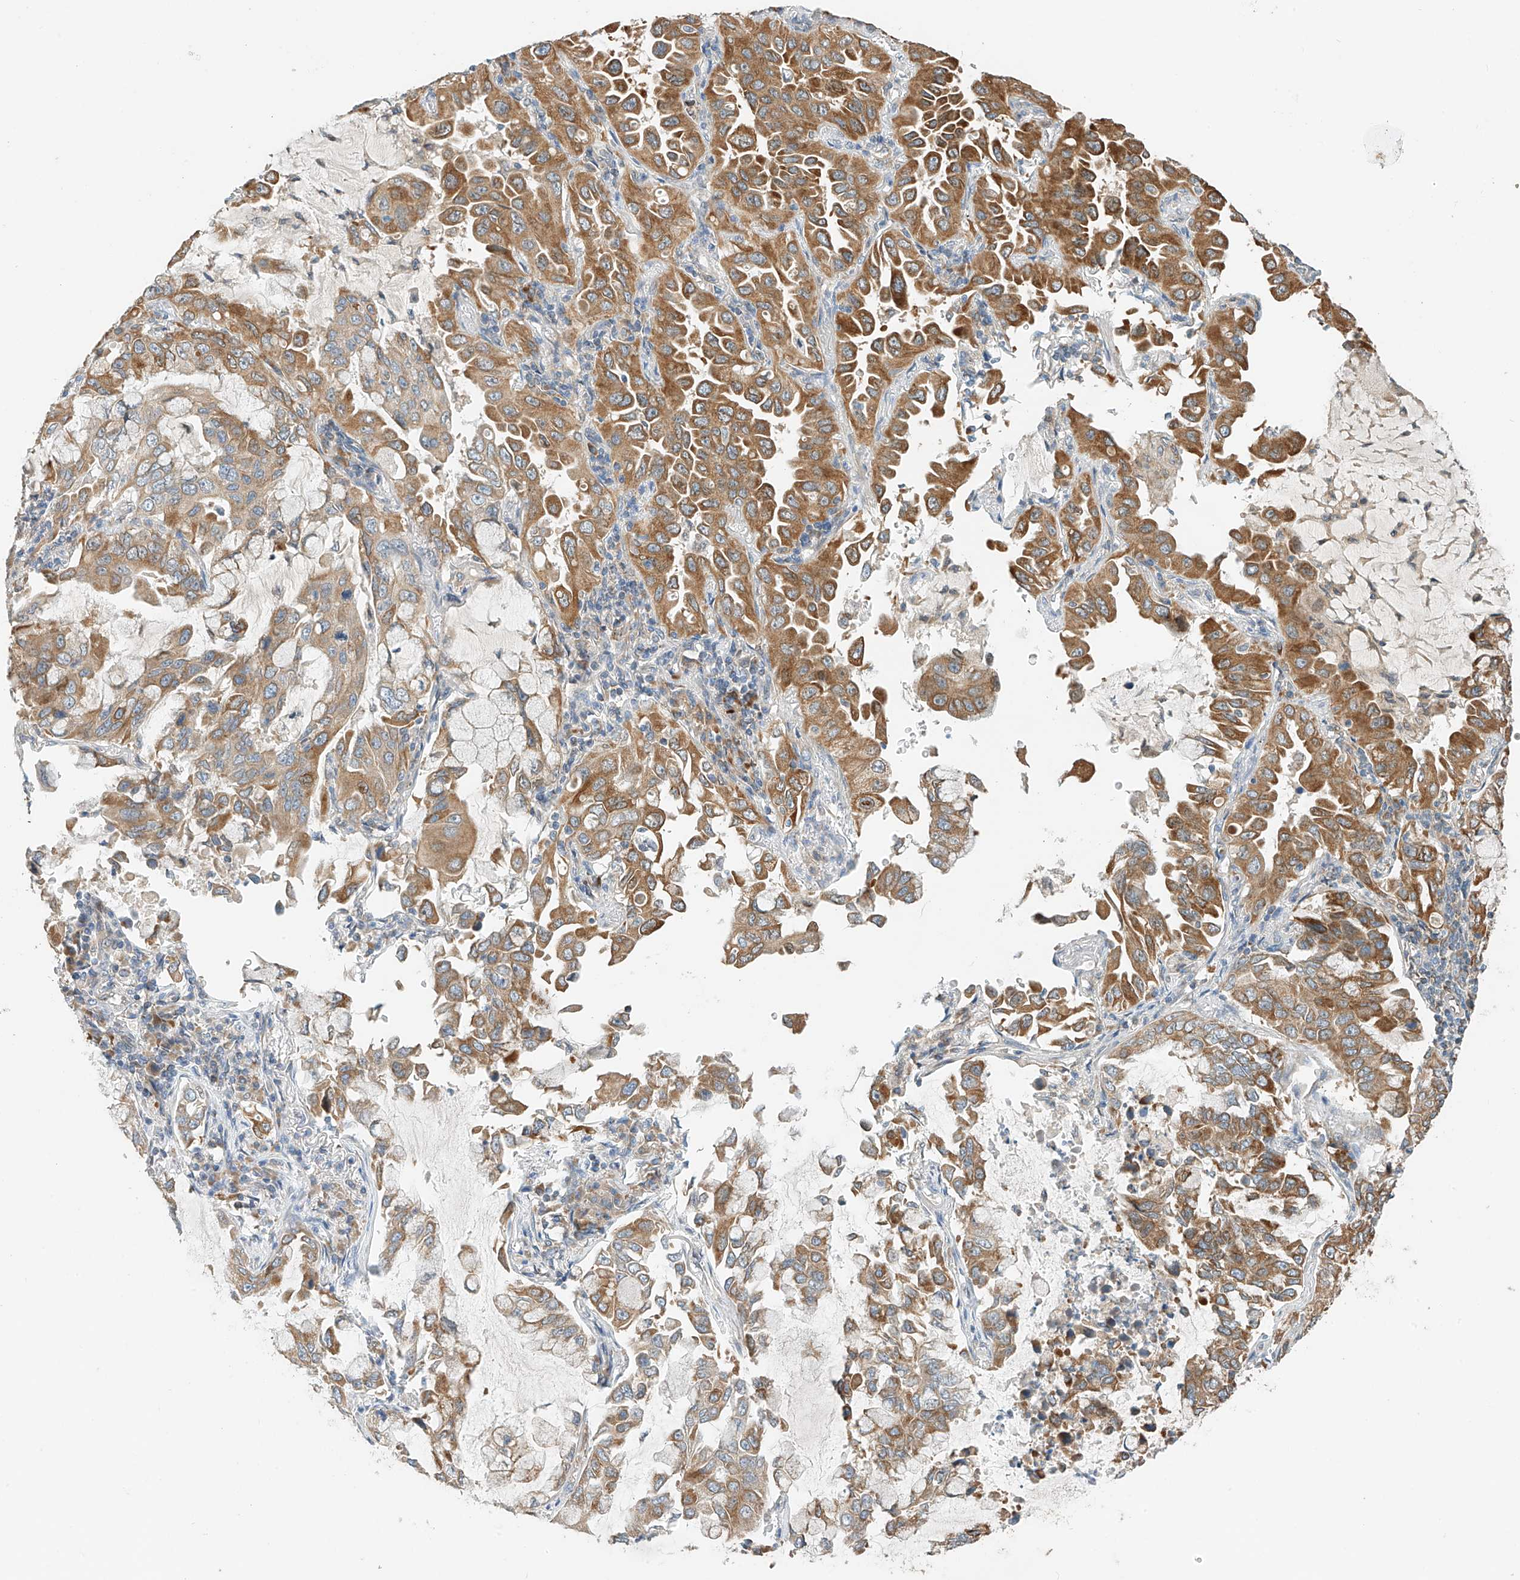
{"staining": {"intensity": "moderate", "quantity": "25%-75%", "location": "cytoplasmic/membranous"}, "tissue": "lung cancer", "cell_type": "Tumor cells", "image_type": "cancer", "snomed": [{"axis": "morphology", "description": "Adenocarcinoma, NOS"}, {"axis": "topography", "description": "Lung"}], "caption": "The micrograph reveals immunohistochemical staining of lung adenocarcinoma. There is moderate cytoplasmic/membranous expression is seen in about 25%-75% of tumor cells. Nuclei are stained in blue.", "gene": "PPA2", "patient": {"sex": "male", "age": 64}}